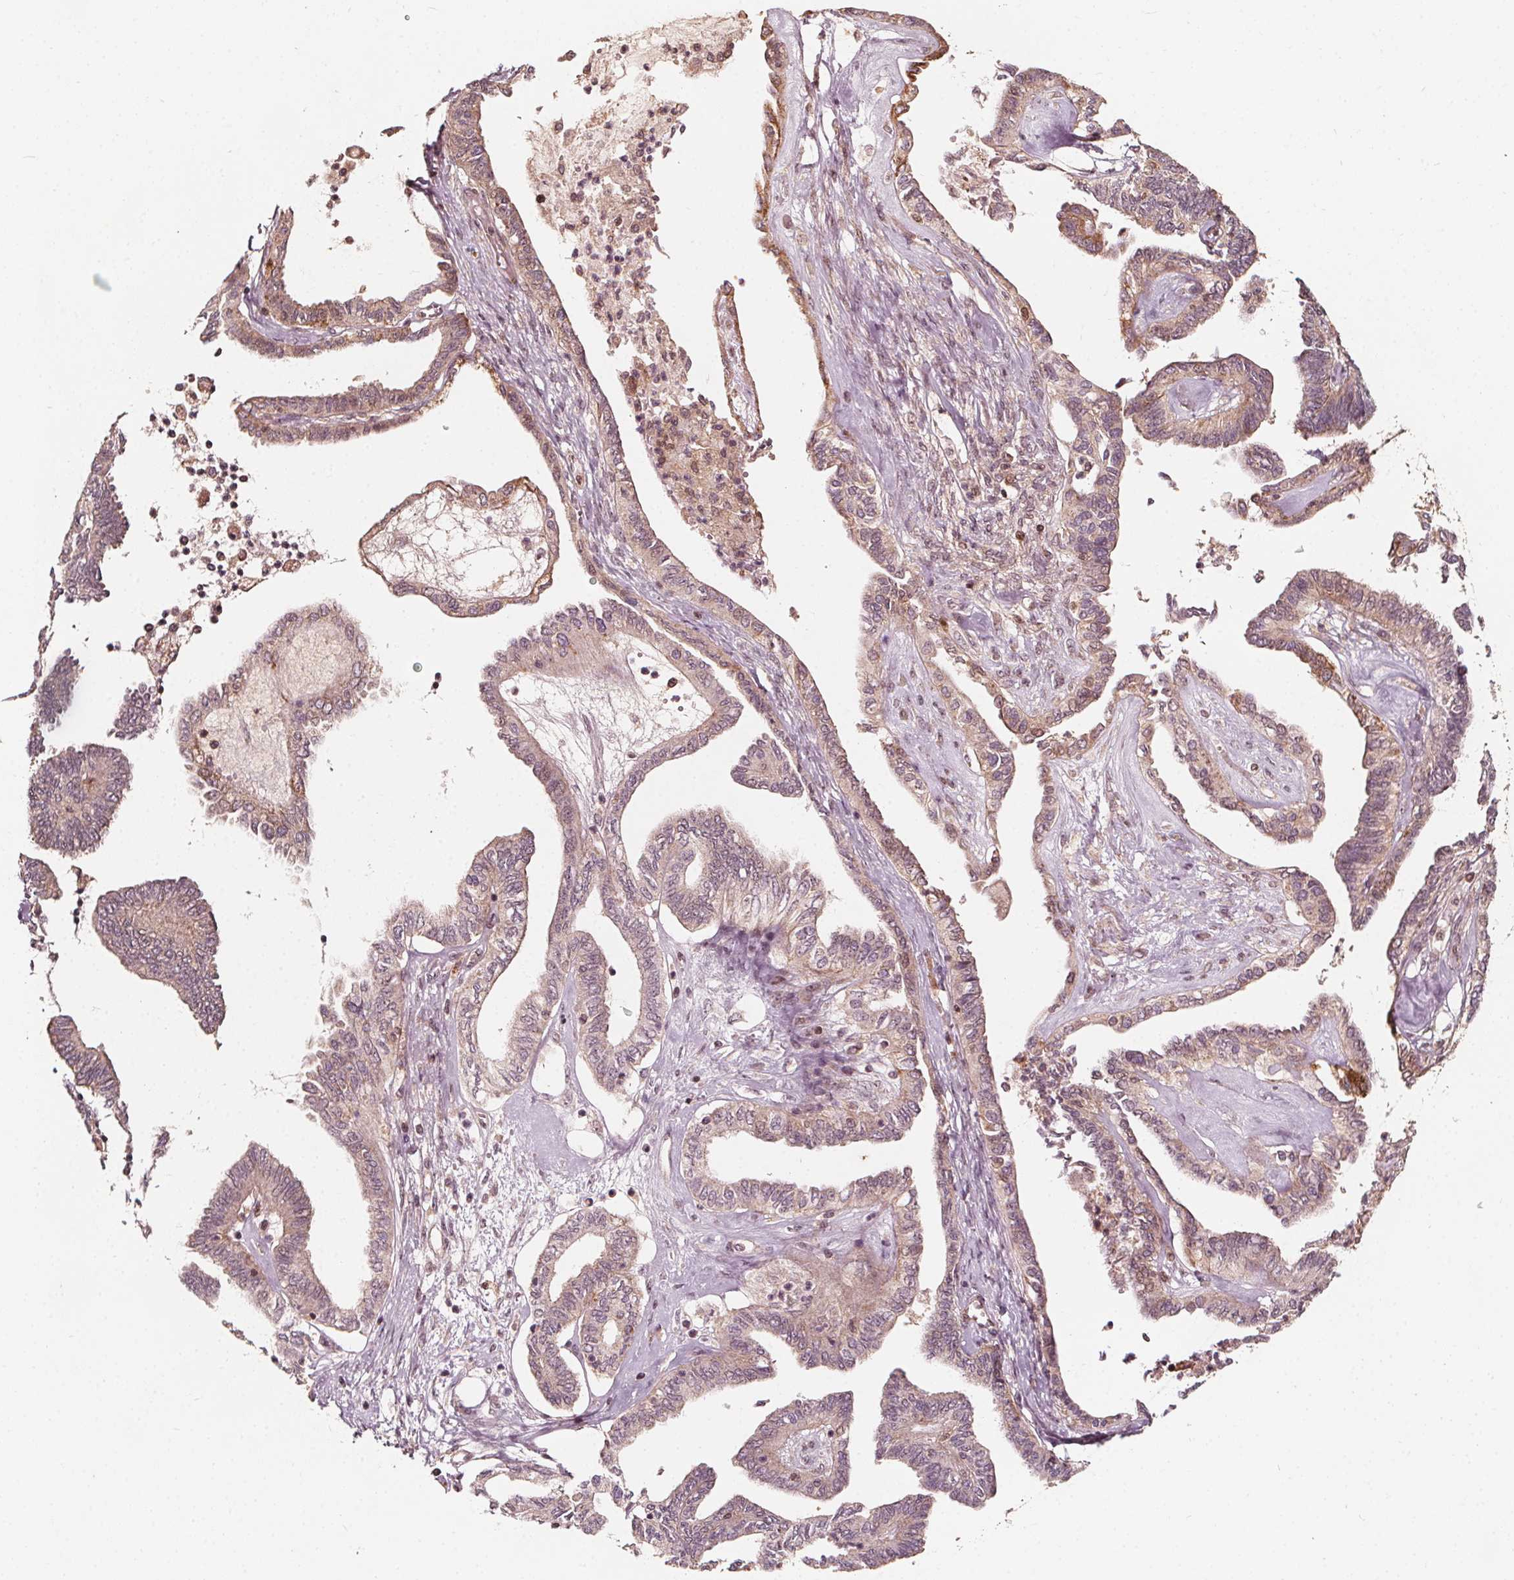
{"staining": {"intensity": "weak", "quantity": ">75%", "location": "cytoplasmic/membranous"}, "tissue": "ovarian cancer", "cell_type": "Tumor cells", "image_type": "cancer", "snomed": [{"axis": "morphology", "description": "Carcinoma, endometroid"}, {"axis": "topography", "description": "Ovary"}], "caption": "Immunohistochemical staining of human endometroid carcinoma (ovarian) demonstrates low levels of weak cytoplasmic/membranous protein positivity in about >75% of tumor cells.", "gene": "AIP", "patient": {"sex": "female", "age": 70}}